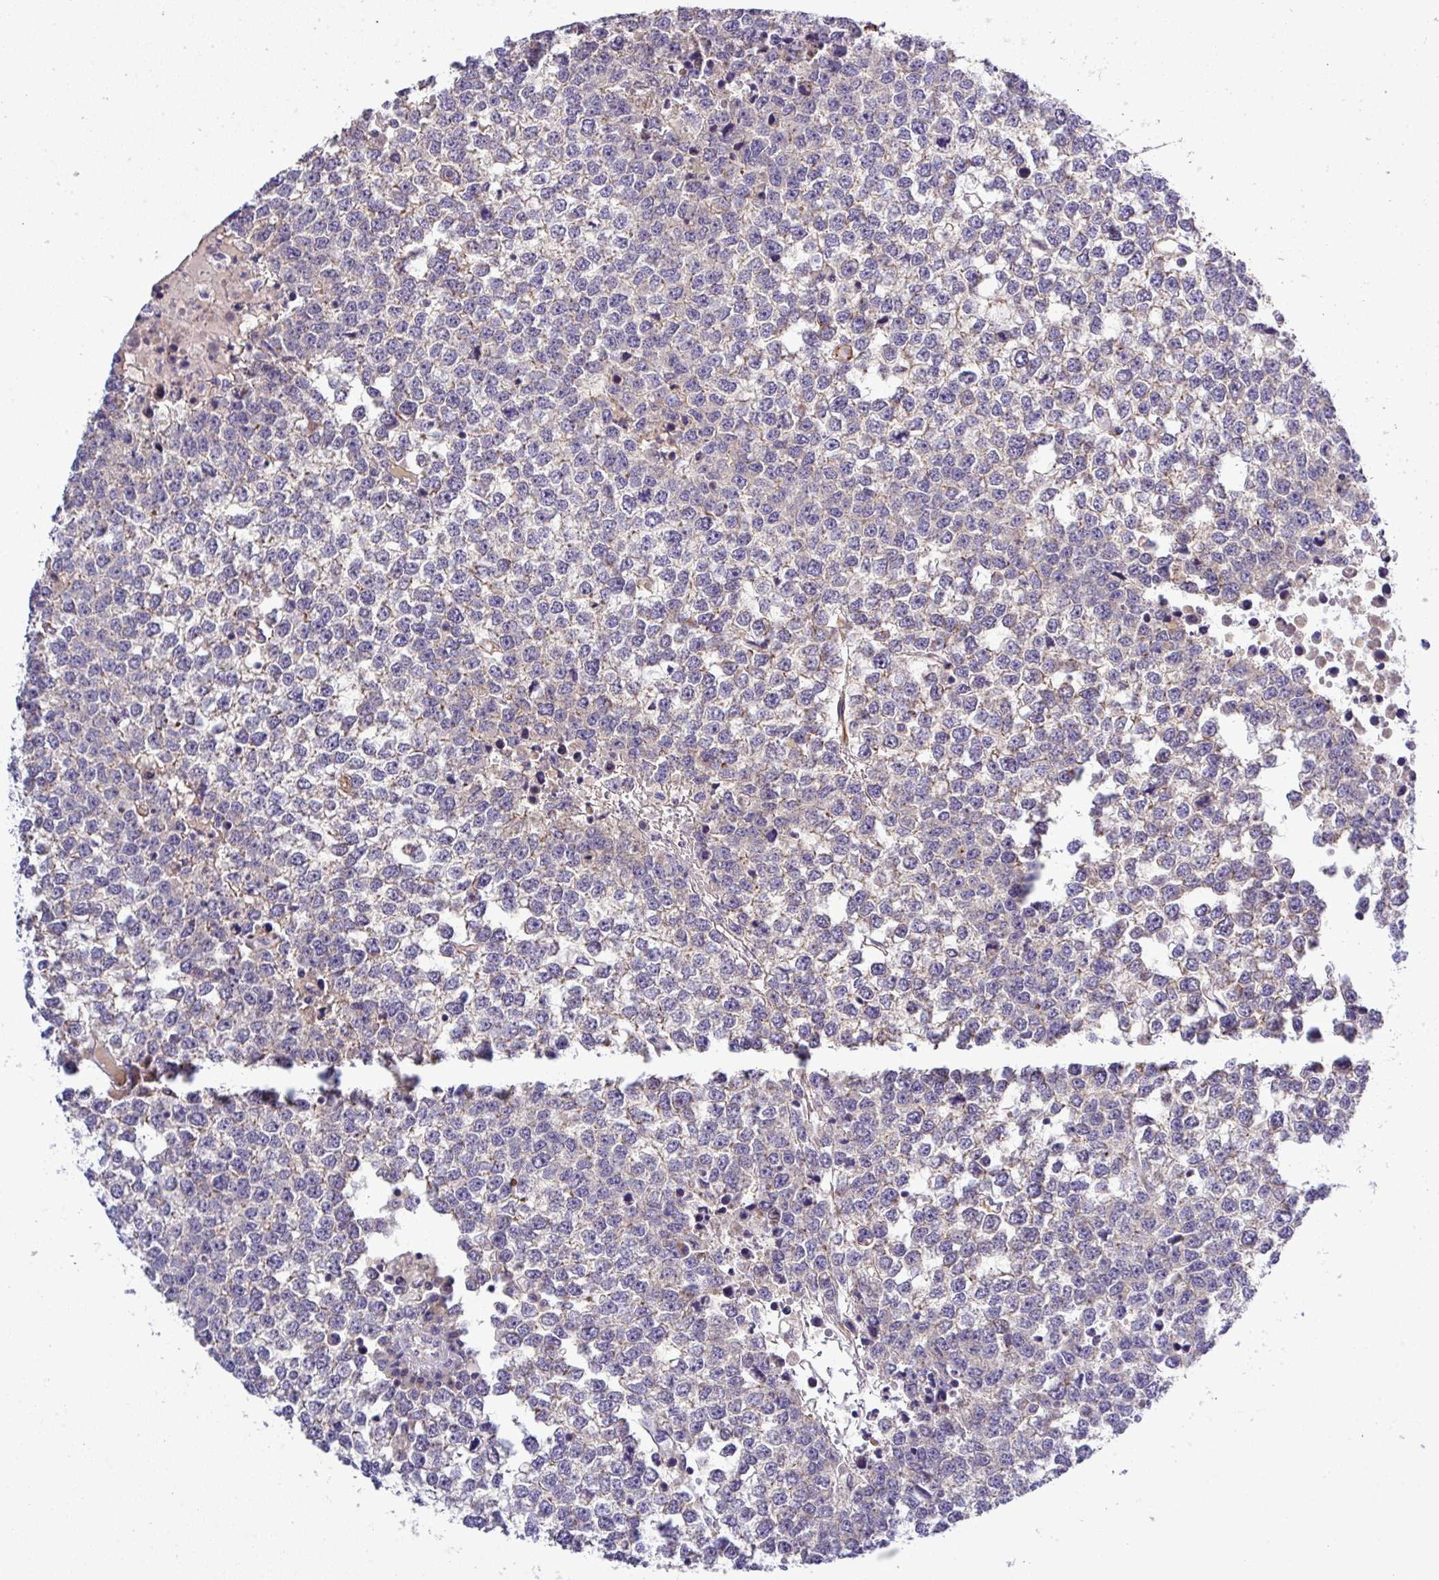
{"staining": {"intensity": "negative", "quantity": "none", "location": "none"}, "tissue": "testis cancer", "cell_type": "Tumor cells", "image_type": "cancer", "snomed": [{"axis": "morphology", "description": "Seminoma, NOS"}, {"axis": "topography", "description": "Testis"}], "caption": "Human testis seminoma stained for a protein using IHC reveals no positivity in tumor cells.", "gene": "PARD6A", "patient": {"sex": "male", "age": 65}}